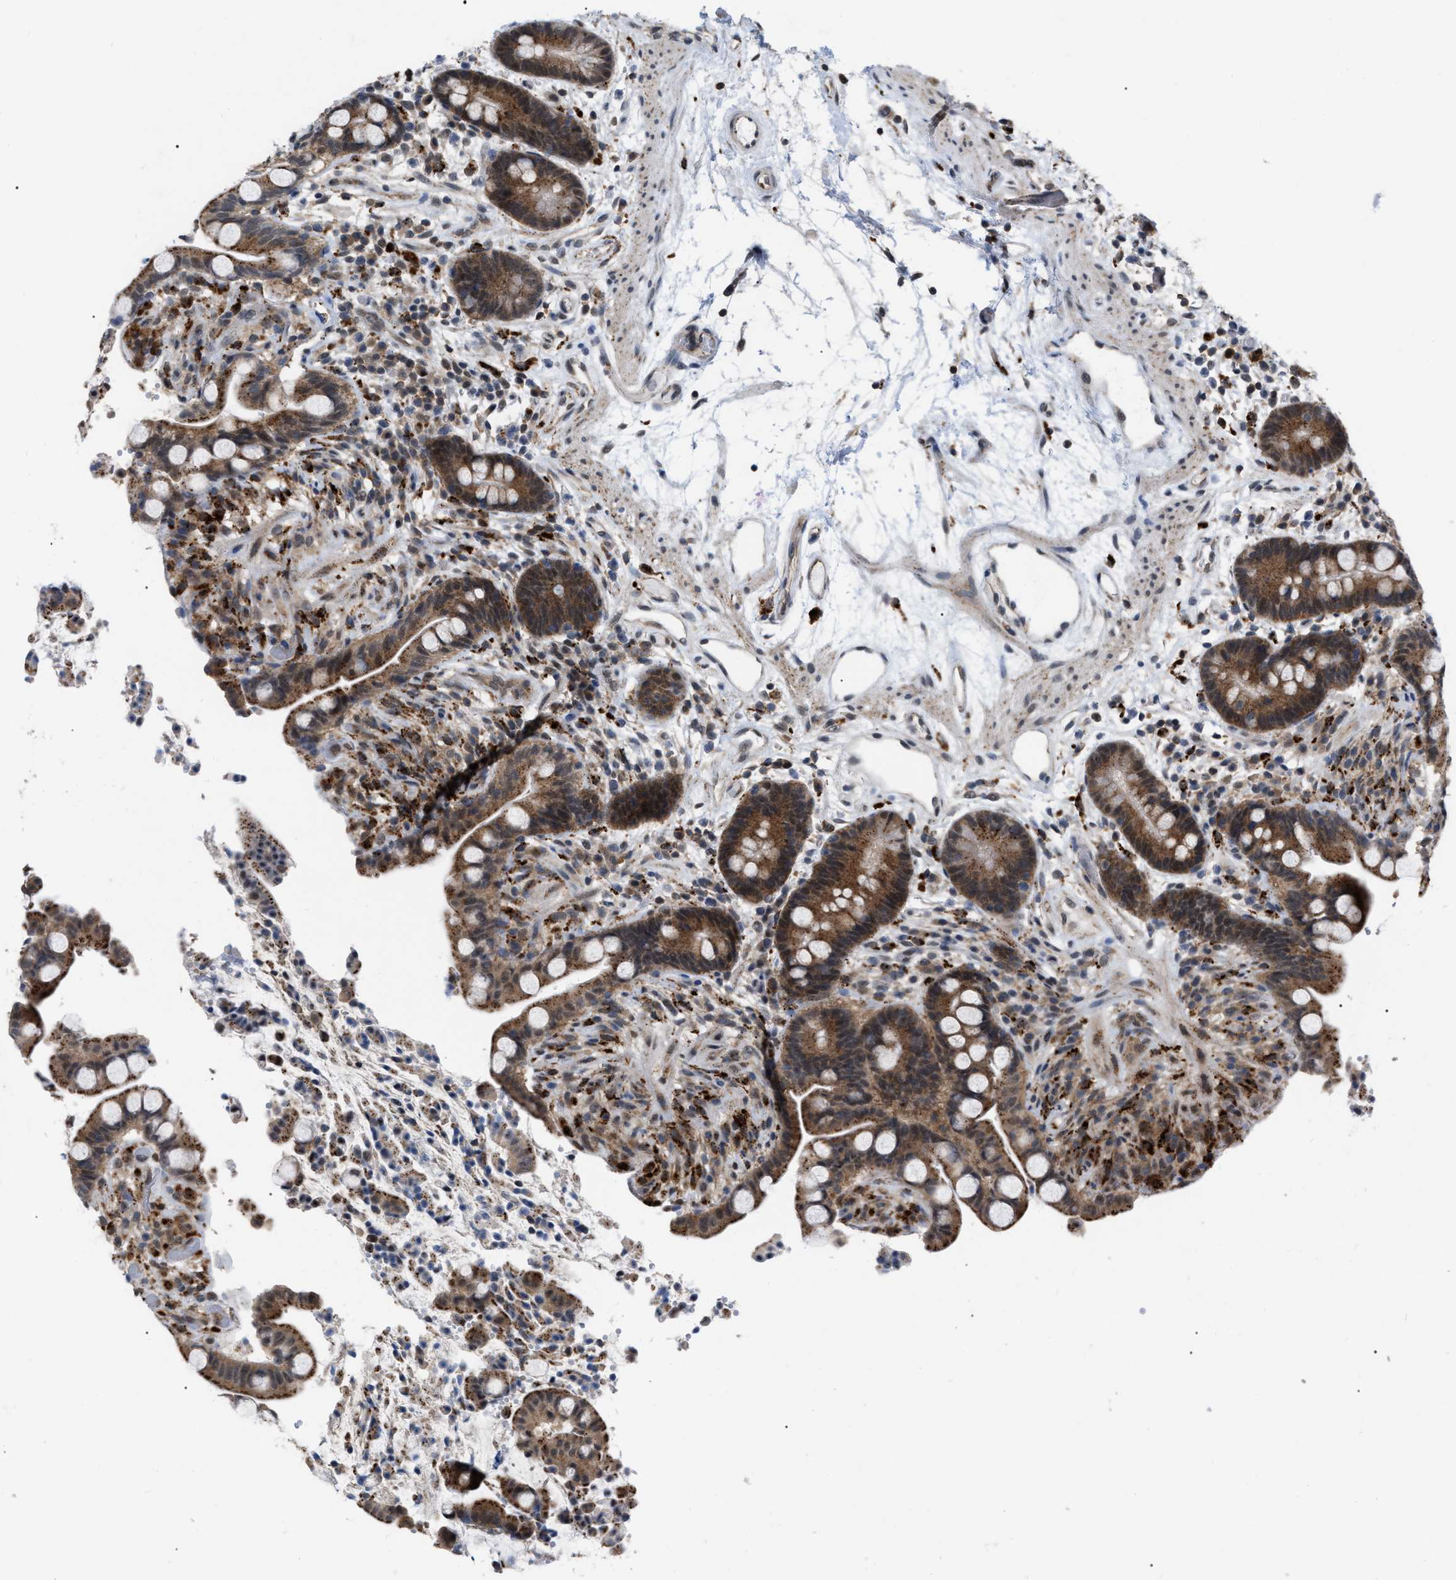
{"staining": {"intensity": "moderate", "quantity": ">75%", "location": "cytoplasmic/membranous"}, "tissue": "colon", "cell_type": "Endothelial cells", "image_type": "normal", "snomed": [{"axis": "morphology", "description": "Normal tissue, NOS"}, {"axis": "topography", "description": "Colon"}], "caption": "Endothelial cells display medium levels of moderate cytoplasmic/membranous staining in about >75% of cells in unremarkable human colon.", "gene": "UPF1", "patient": {"sex": "male", "age": 73}}